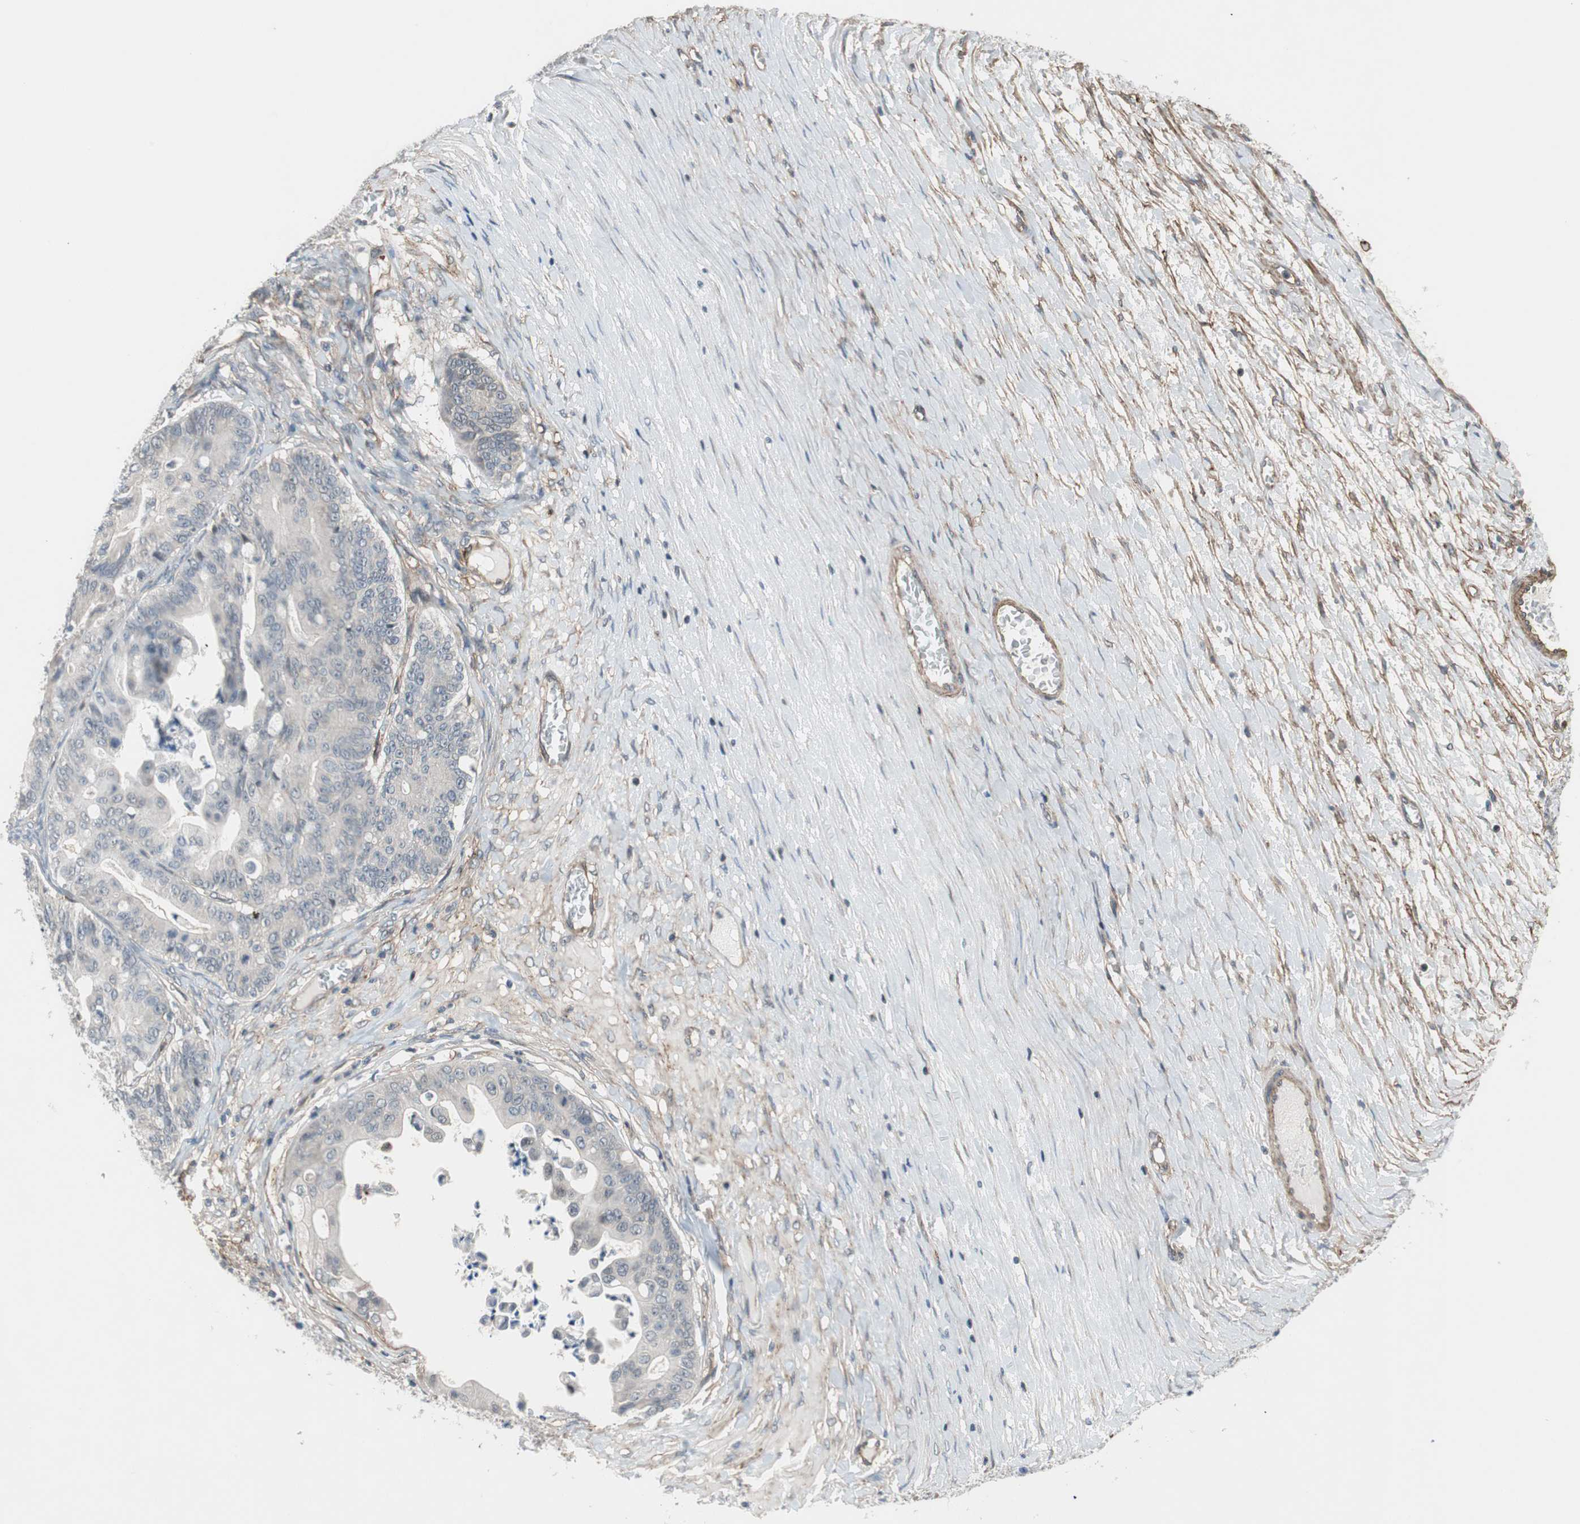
{"staining": {"intensity": "negative", "quantity": "none", "location": "none"}, "tissue": "ovarian cancer", "cell_type": "Tumor cells", "image_type": "cancer", "snomed": [{"axis": "morphology", "description": "Cystadenocarcinoma, mucinous, NOS"}, {"axis": "topography", "description": "Ovary"}], "caption": "IHC image of neoplastic tissue: human ovarian cancer stained with DAB shows no significant protein expression in tumor cells. (DAB IHC with hematoxylin counter stain).", "gene": "GRHL1", "patient": {"sex": "female", "age": 37}}